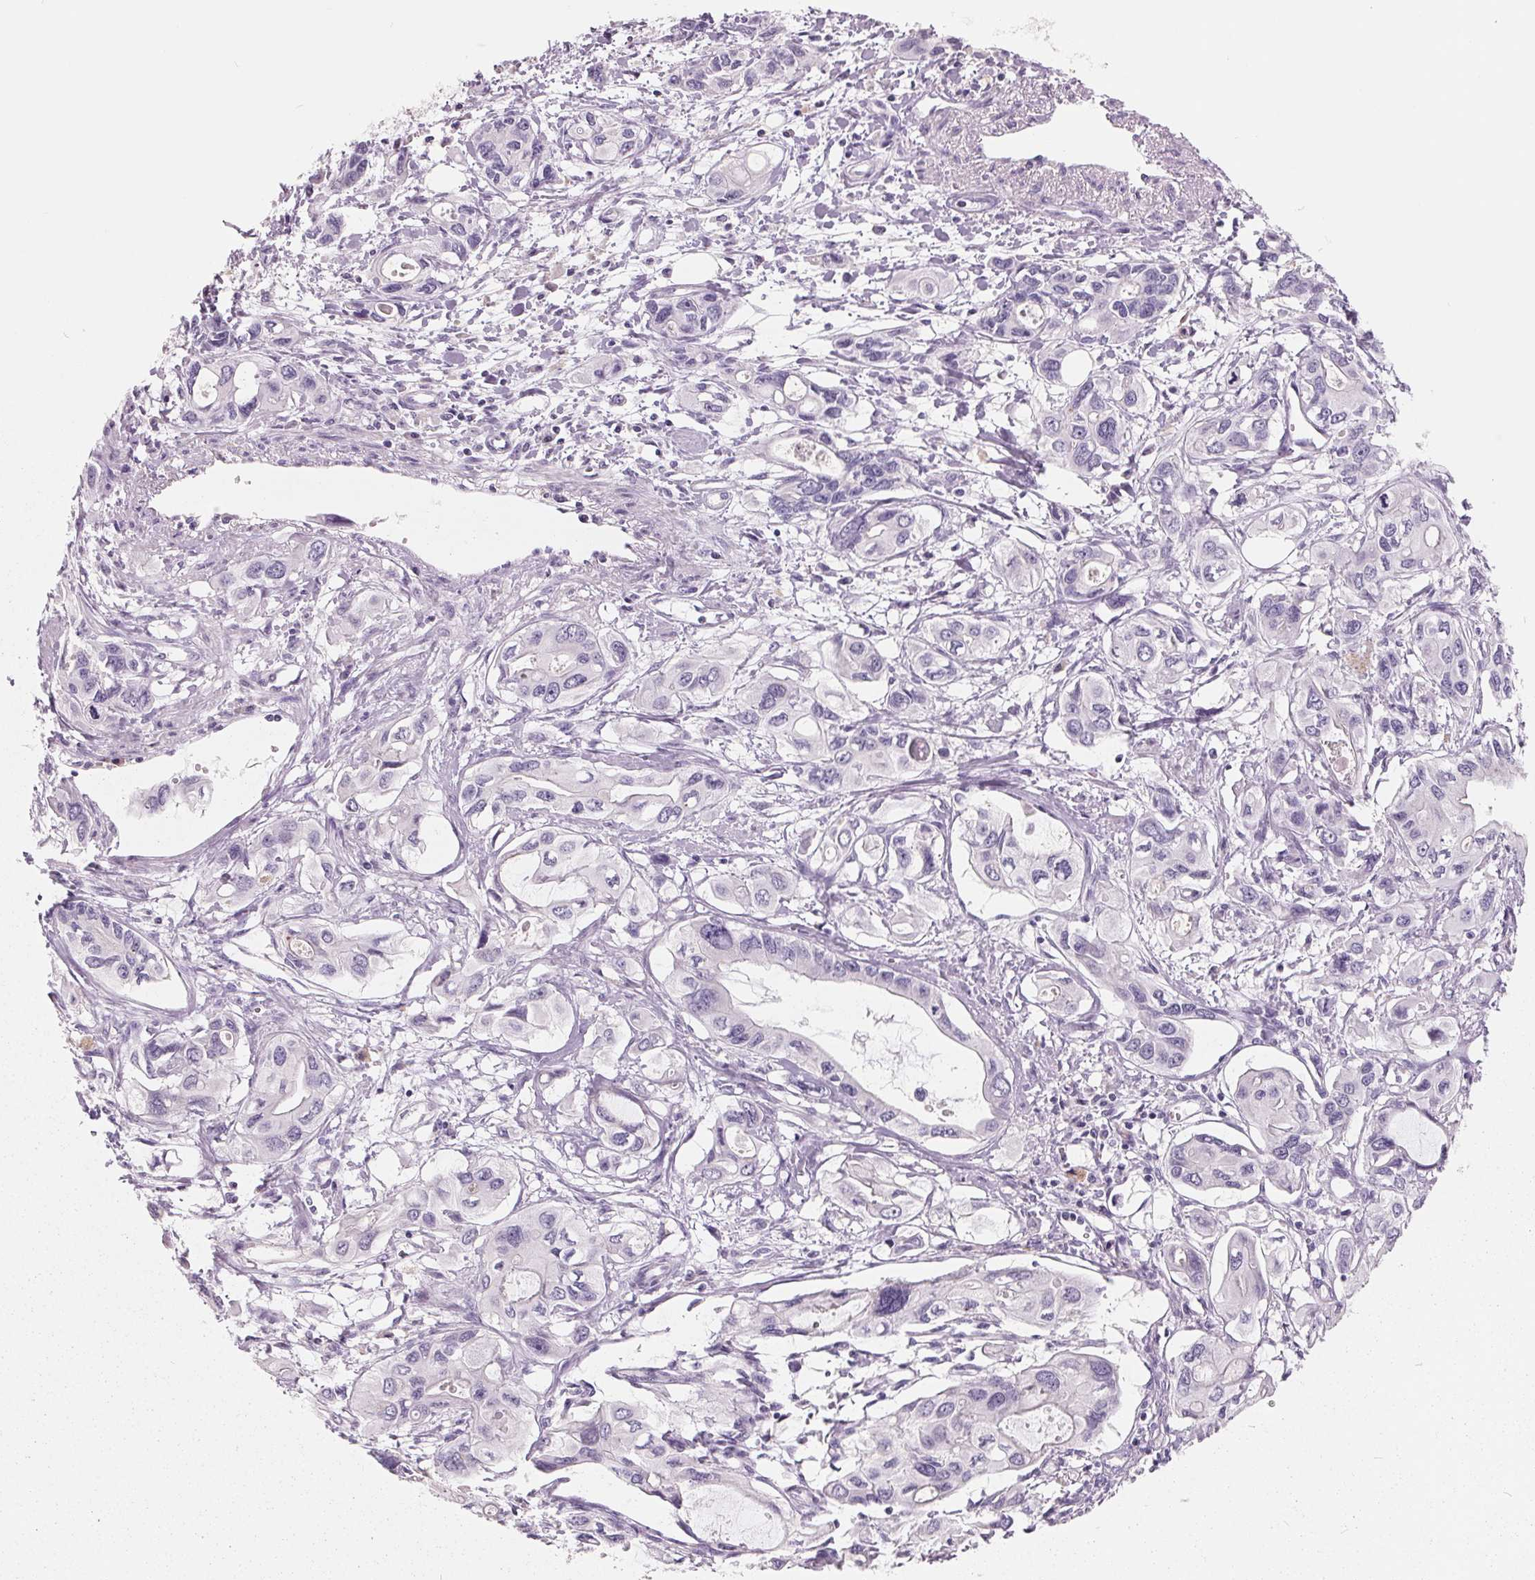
{"staining": {"intensity": "negative", "quantity": "none", "location": "none"}, "tissue": "pancreatic cancer", "cell_type": "Tumor cells", "image_type": "cancer", "snomed": [{"axis": "morphology", "description": "Adenocarcinoma, NOS"}, {"axis": "topography", "description": "Pancreas"}], "caption": "IHC image of adenocarcinoma (pancreatic) stained for a protein (brown), which demonstrates no expression in tumor cells.", "gene": "FTCD", "patient": {"sex": "male", "age": 60}}